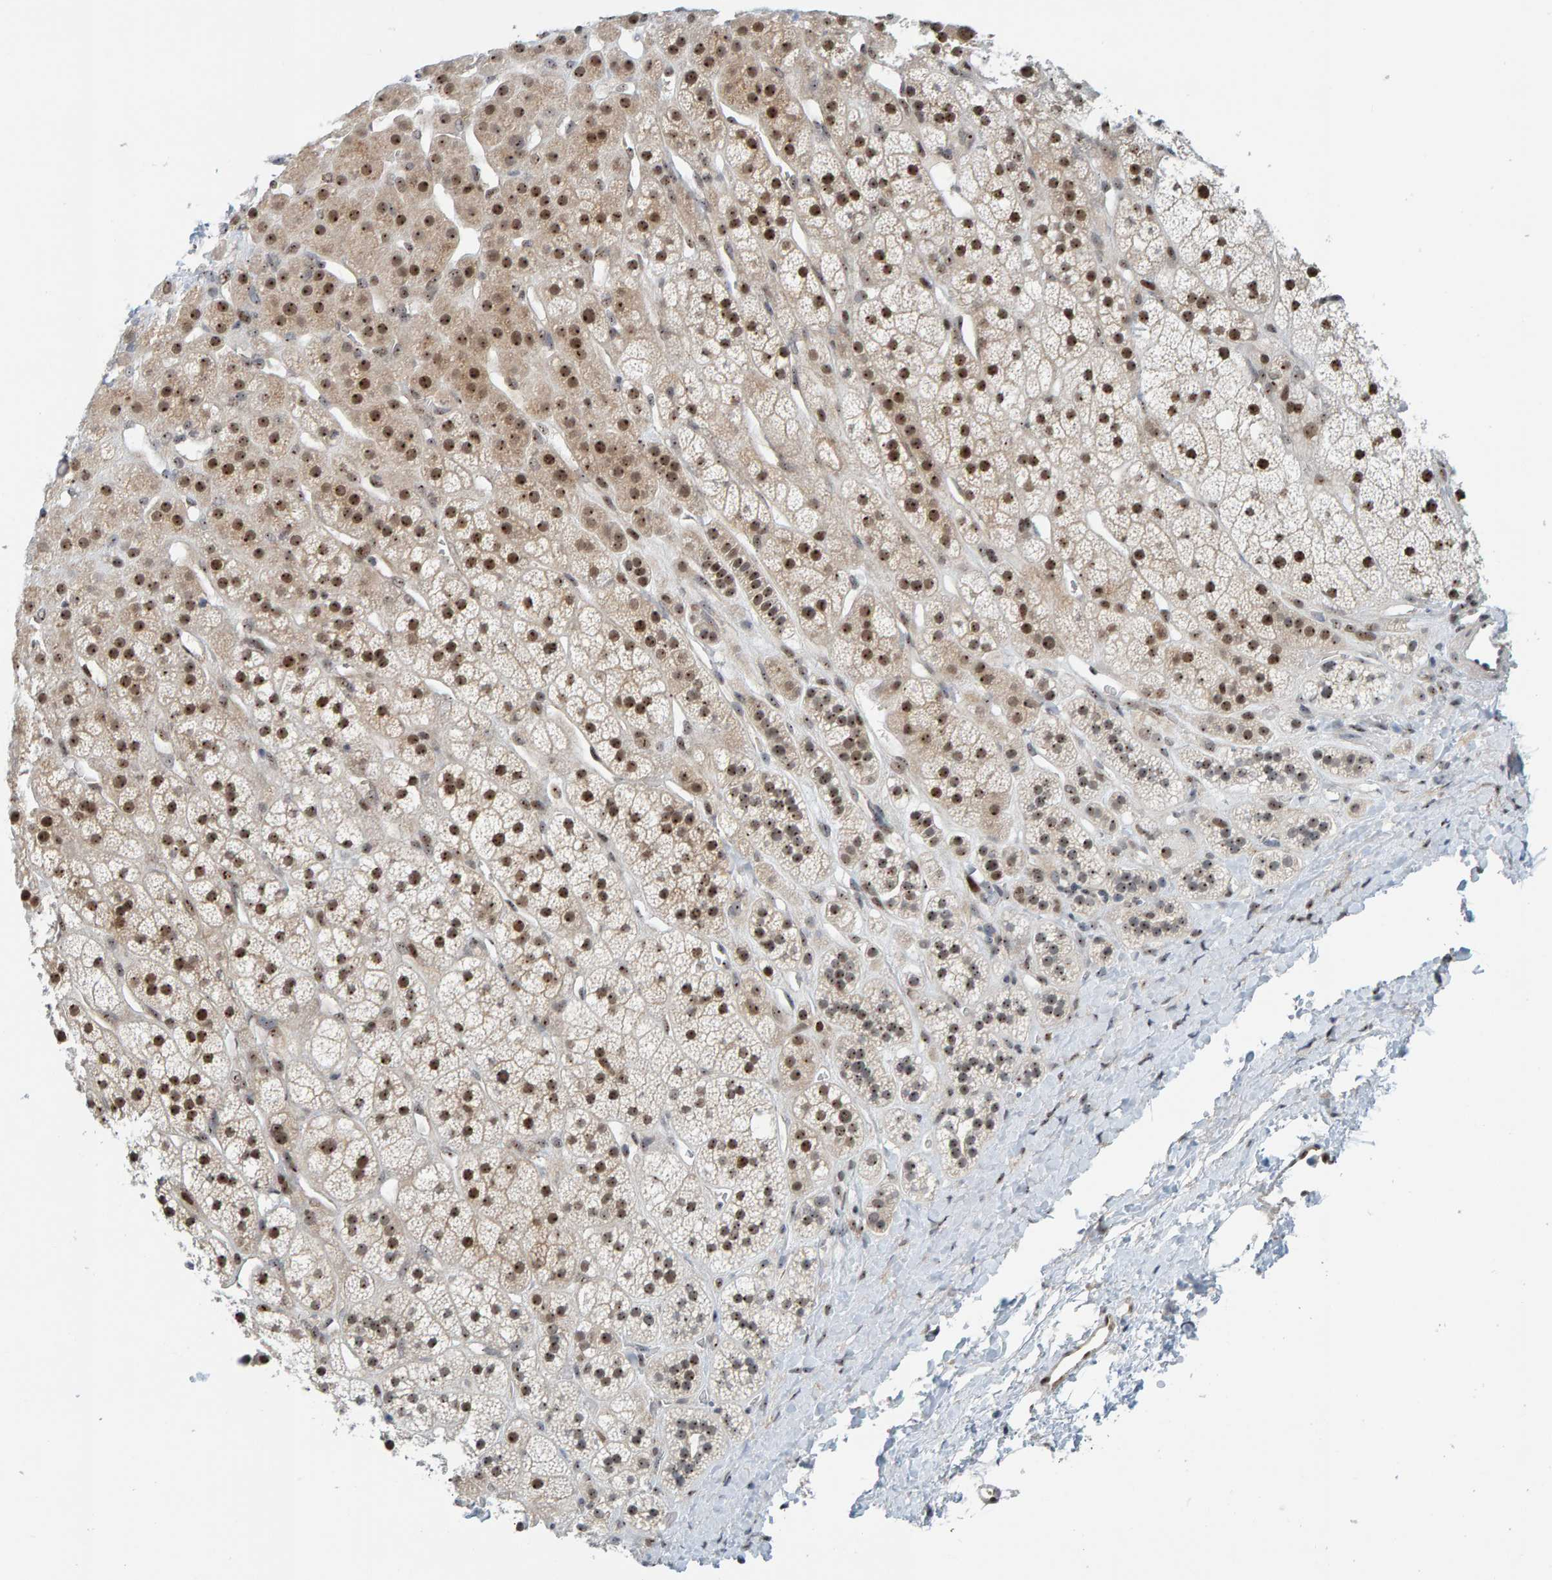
{"staining": {"intensity": "moderate", "quantity": ">75%", "location": "nuclear"}, "tissue": "adrenal gland", "cell_type": "Glandular cells", "image_type": "normal", "snomed": [{"axis": "morphology", "description": "Normal tissue, NOS"}, {"axis": "topography", "description": "Adrenal gland"}], "caption": "Immunohistochemical staining of benign human adrenal gland reveals medium levels of moderate nuclear expression in about >75% of glandular cells. (Brightfield microscopy of DAB IHC at high magnification).", "gene": "POLR1E", "patient": {"sex": "male", "age": 56}}